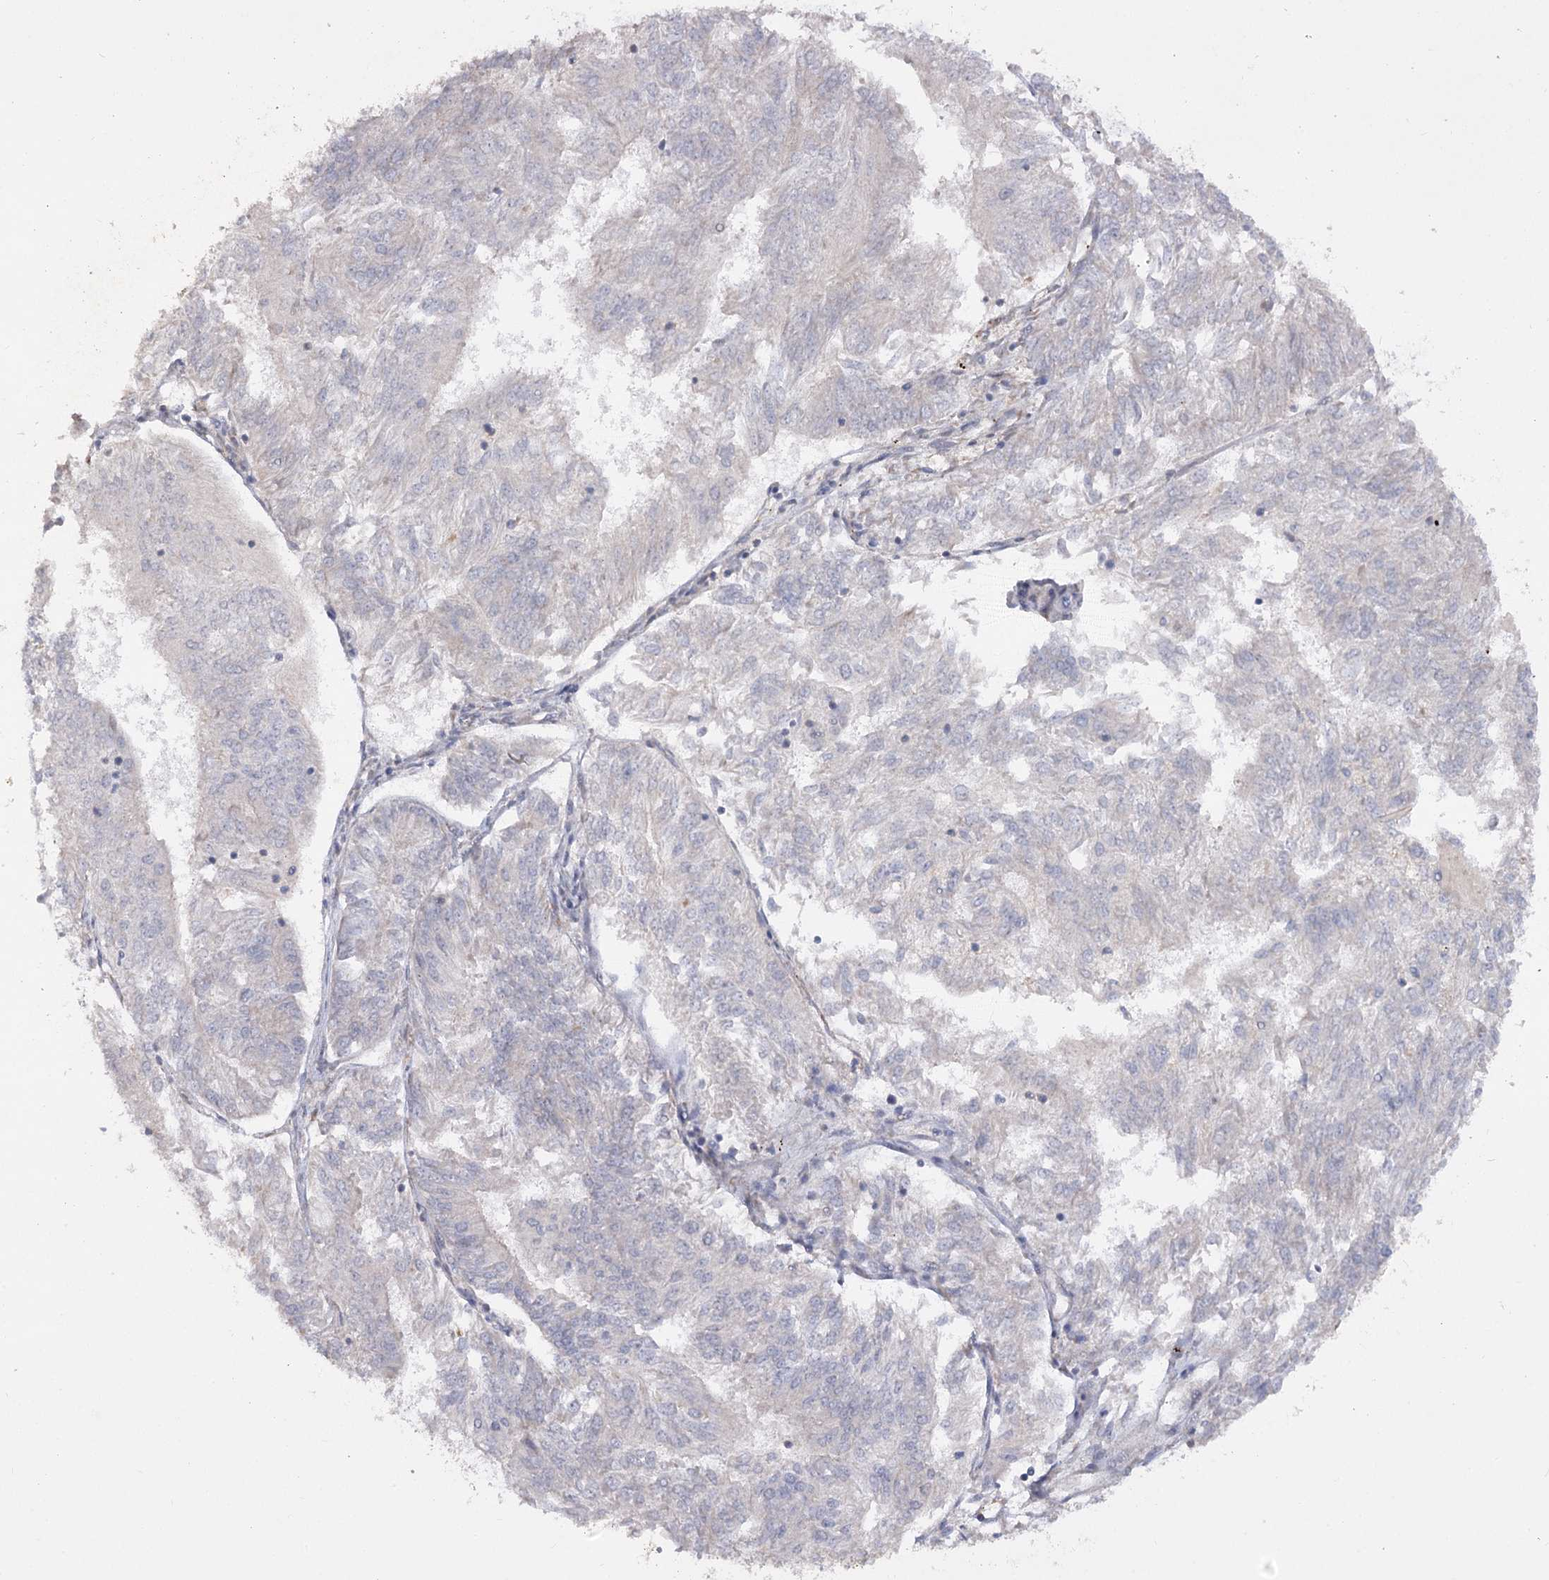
{"staining": {"intensity": "negative", "quantity": "none", "location": "none"}, "tissue": "endometrial cancer", "cell_type": "Tumor cells", "image_type": "cancer", "snomed": [{"axis": "morphology", "description": "Adenocarcinoma, NOS"}, {"axis": "topography", "description": "Endometrium"}], "caption": "Photomicrograph shows no protein positivity in tumor cells of endometrial adenocarcinoma tissue. Nuclei are stained in blue.", "gene": "TMEM187", "patient": {"sex": "female", "age": 86}}